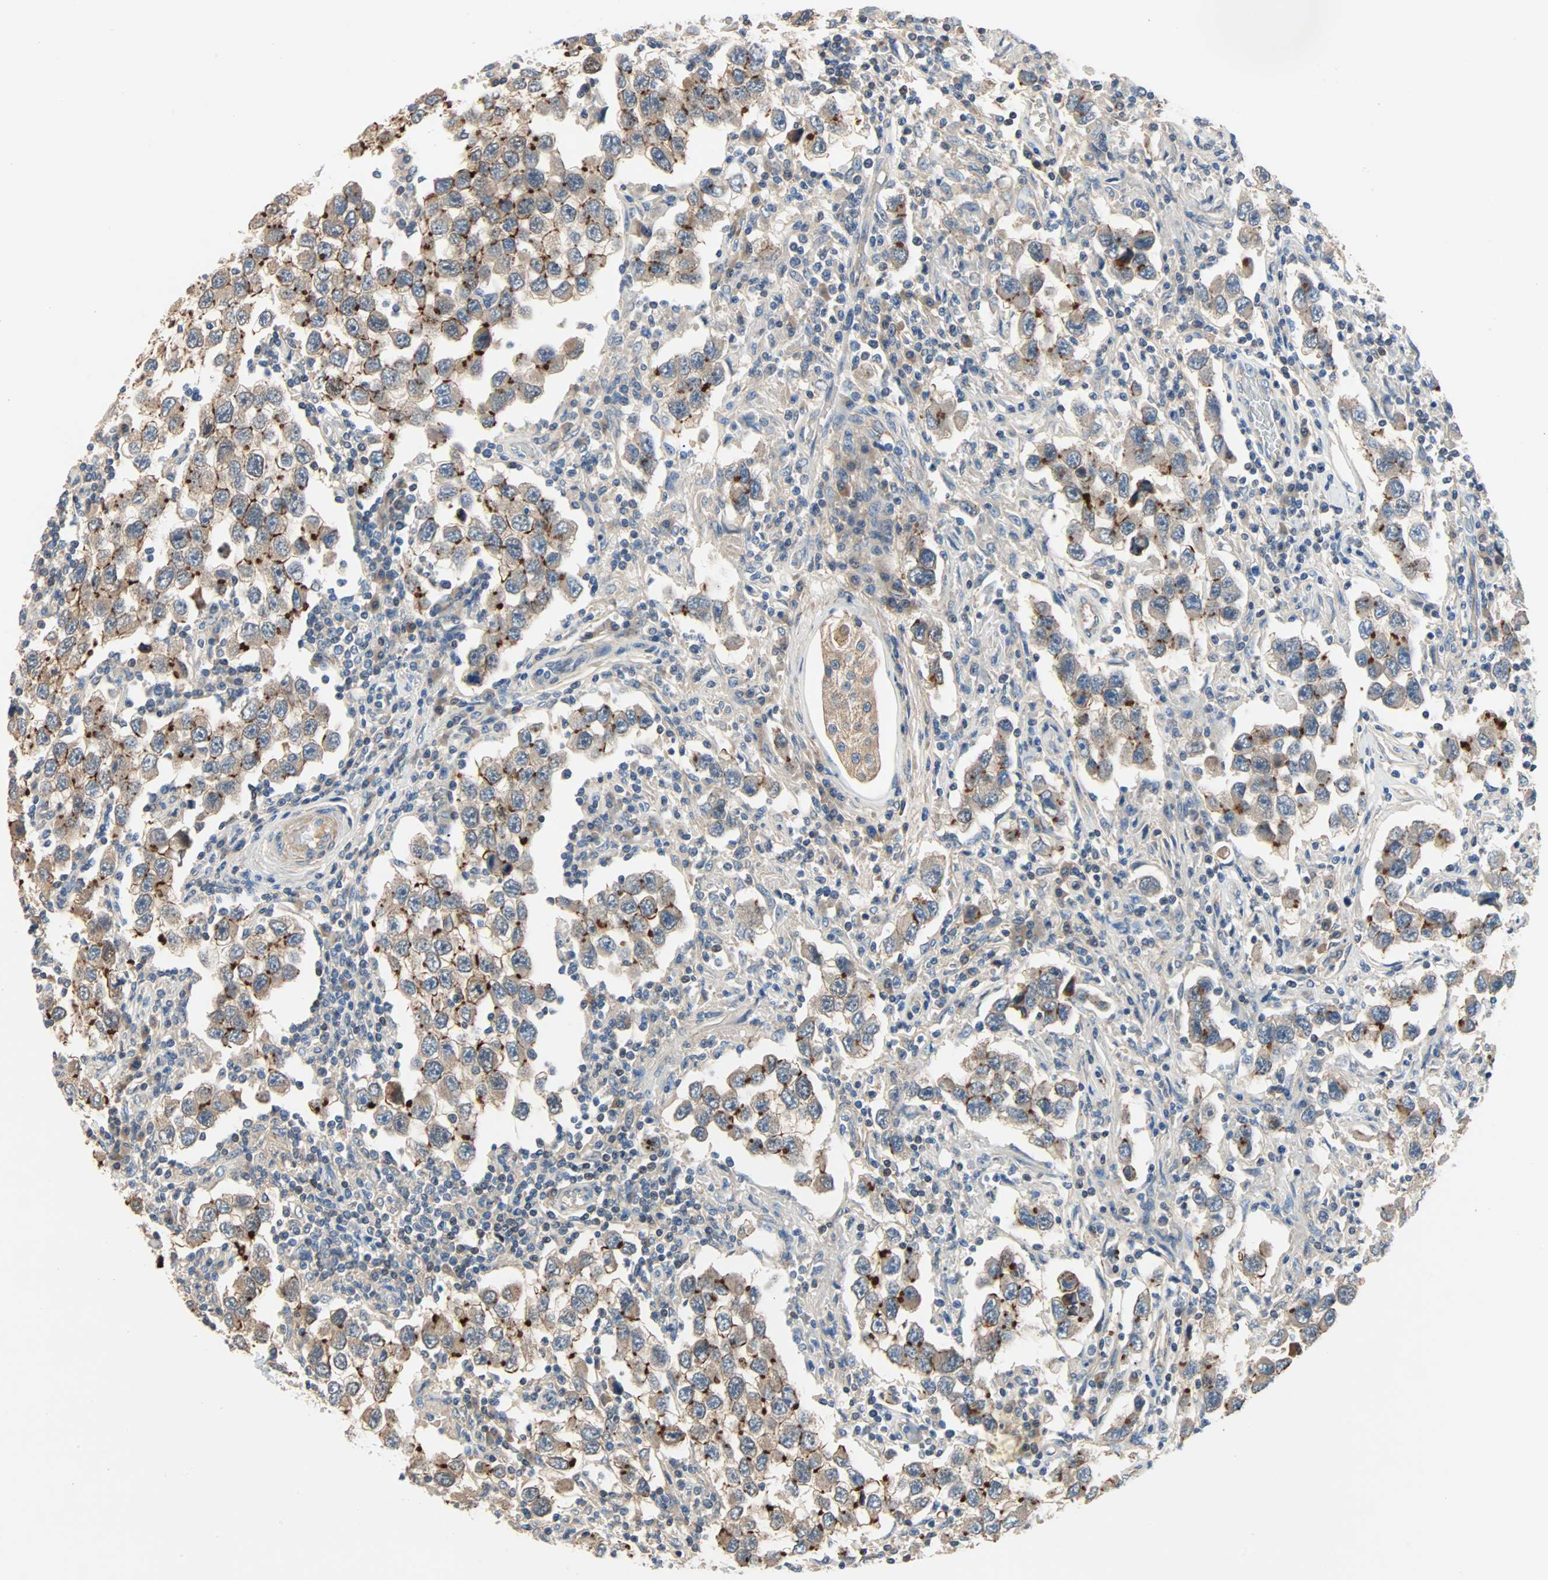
{"staining": {"intensity": "strong", "quantity": "25%-75%", "location": "cytoplasmic/membranous"}, "tissue": "testis cancer", "cell_type": "Tumor cells", "image_type": "cancer", "snomed": [{"axis": "morphology", "description": "Carcinoma, Embryonal, NOS"}, {"axis": "topography", "description": "Testis"}], "caption": "High-power microscopy captured an immunohistochemistry image of testis cancer, revealing strong cytoplasmic/membranous expression in about 25%-75% of tumor cells.", "gene": "TNFRSF12A", "patient": {"sex": "male", "age": 21}}